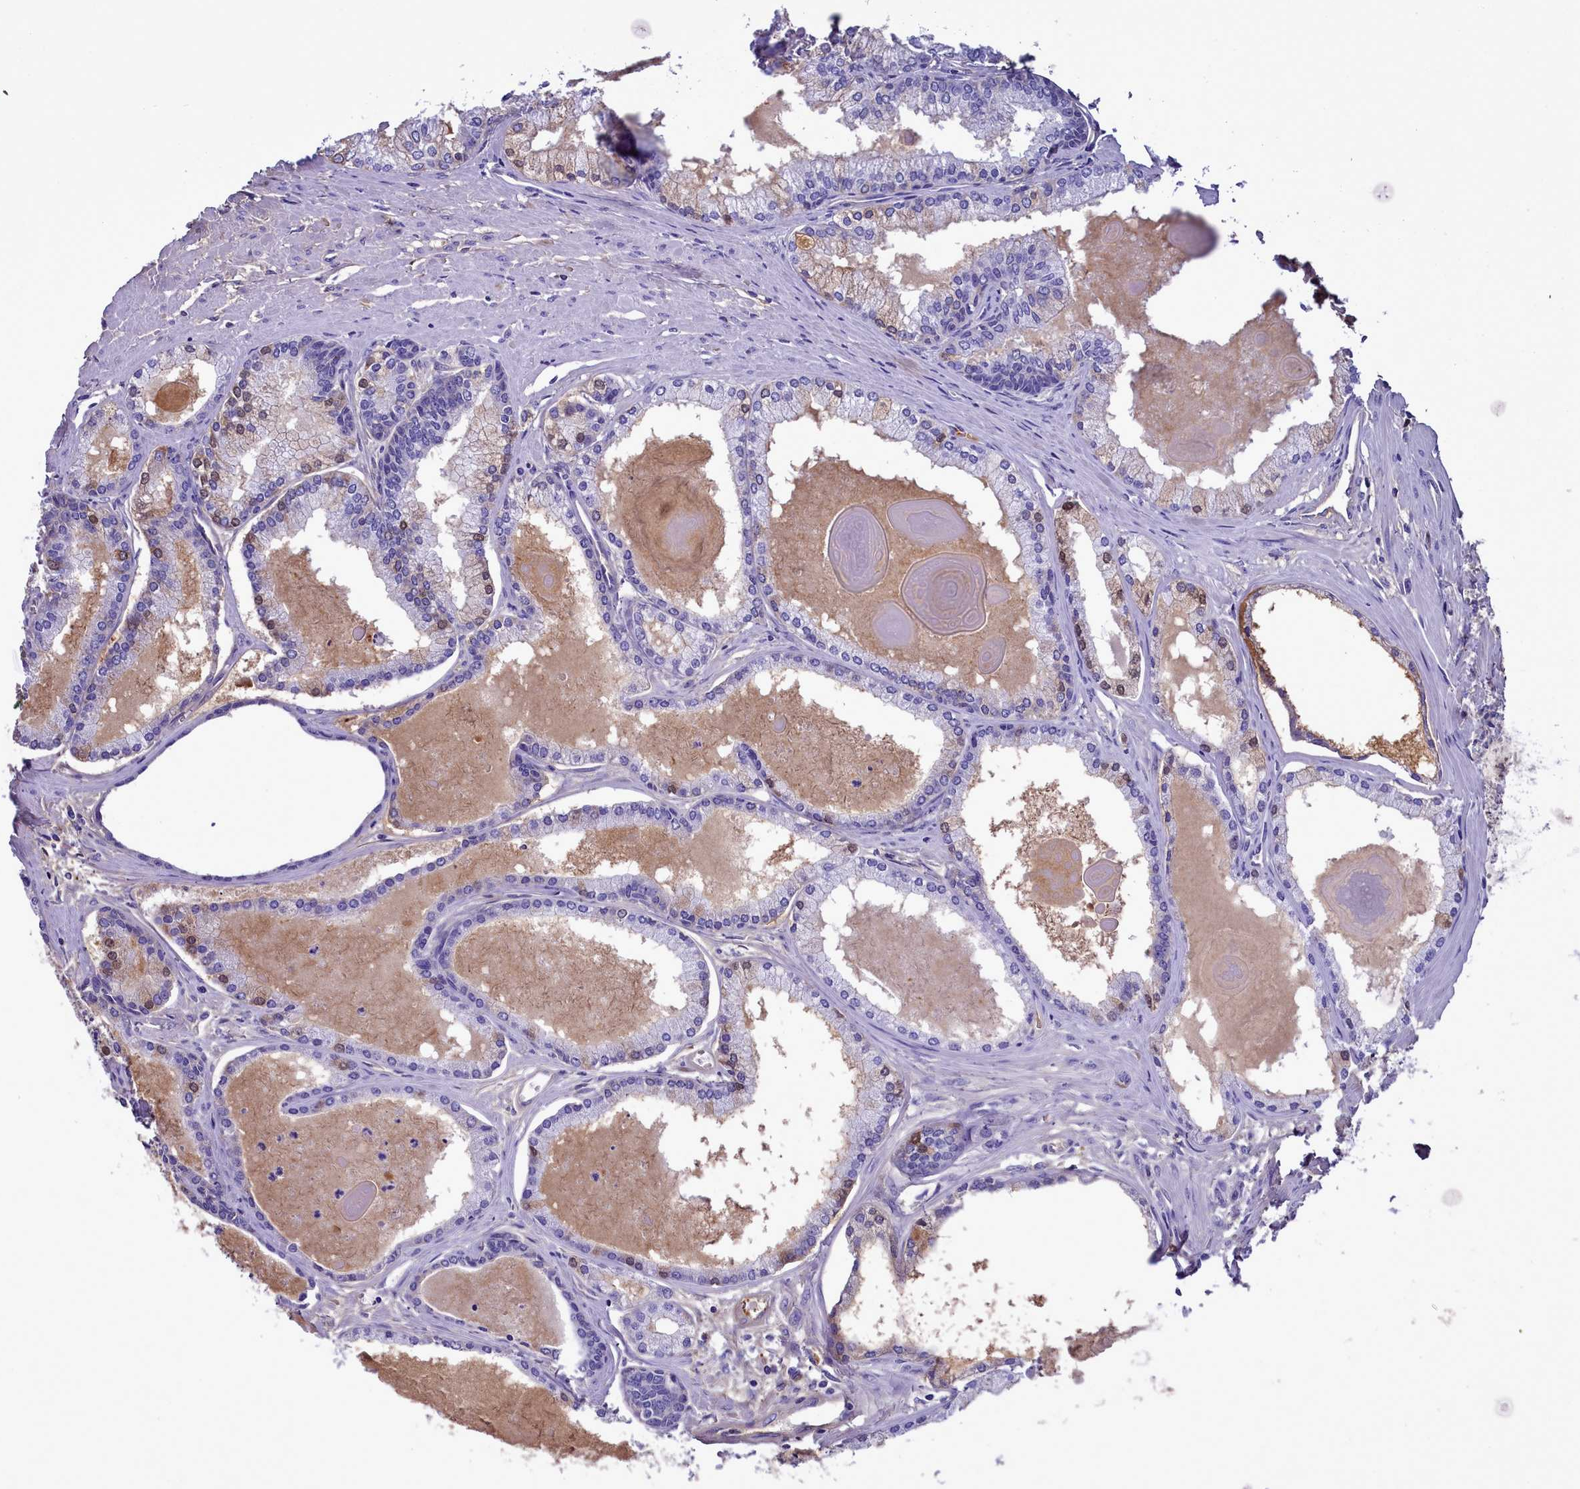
{"staining": {"intensity": "moderate", "quantity": "<25%", "location": "nuclear"}, "tissue": "prostate cancer", "cell_type": "Tumor cells", "image_type": "cancer", "snomed": [{"axis": "morphology", "description": "Adenocarcinoma, High grade"}, {"axis": "topography", "description": "Prostate"}], "caption": "Immunohistochemistry of human prostate high-grade adenocarcinoma shows low levels of moderate nuclear expression in approximately <25% of tumor cells.", "gene": "H1-7", "patient": {"sex": "male", "age": 68}}